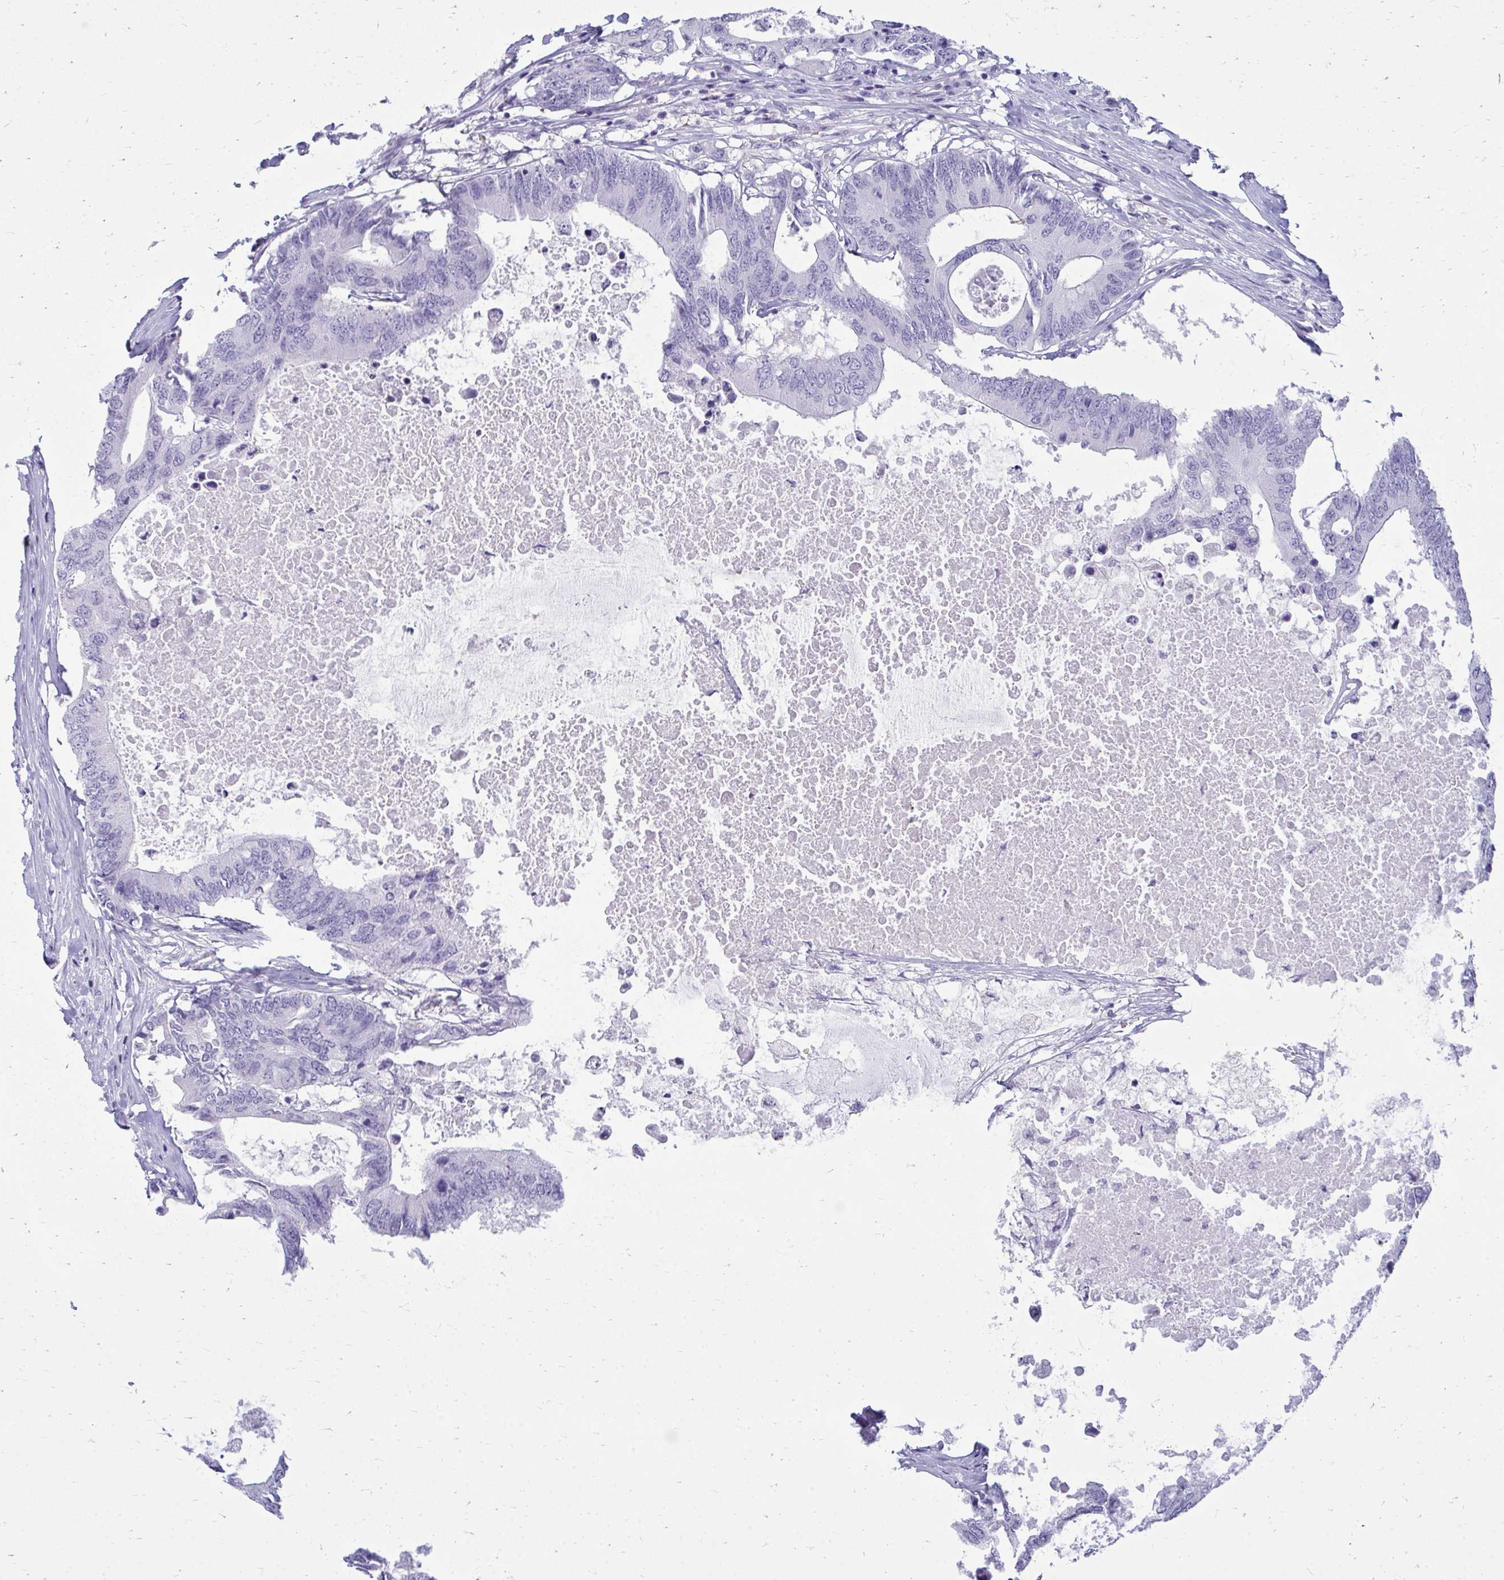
{"staining": {"intensity": "negative", "quantity": "none", "location": "none"}, "tissue": "colorectal cancer", "cell_type": "Tumor cells", "image_type": "cancer", "snomed": [{"axis": "morphology", "description": "Adenocarcinoma, NOS"}, {"axis": "topography", "description": "Colon"}], "caption": "Immunohistochemistry (IHC) of adenocarcinoma (colorectal) displays no staining in tumor cells. The staining was performed using DAB (3,3'-diaminobenzidine) to visualize the protein expression in brown, while the nuclei were stained in blue with hematoxylin (Magnification: 20x).", "gene": "FABP3", "patient": {"sex": "male", "age": 71}}